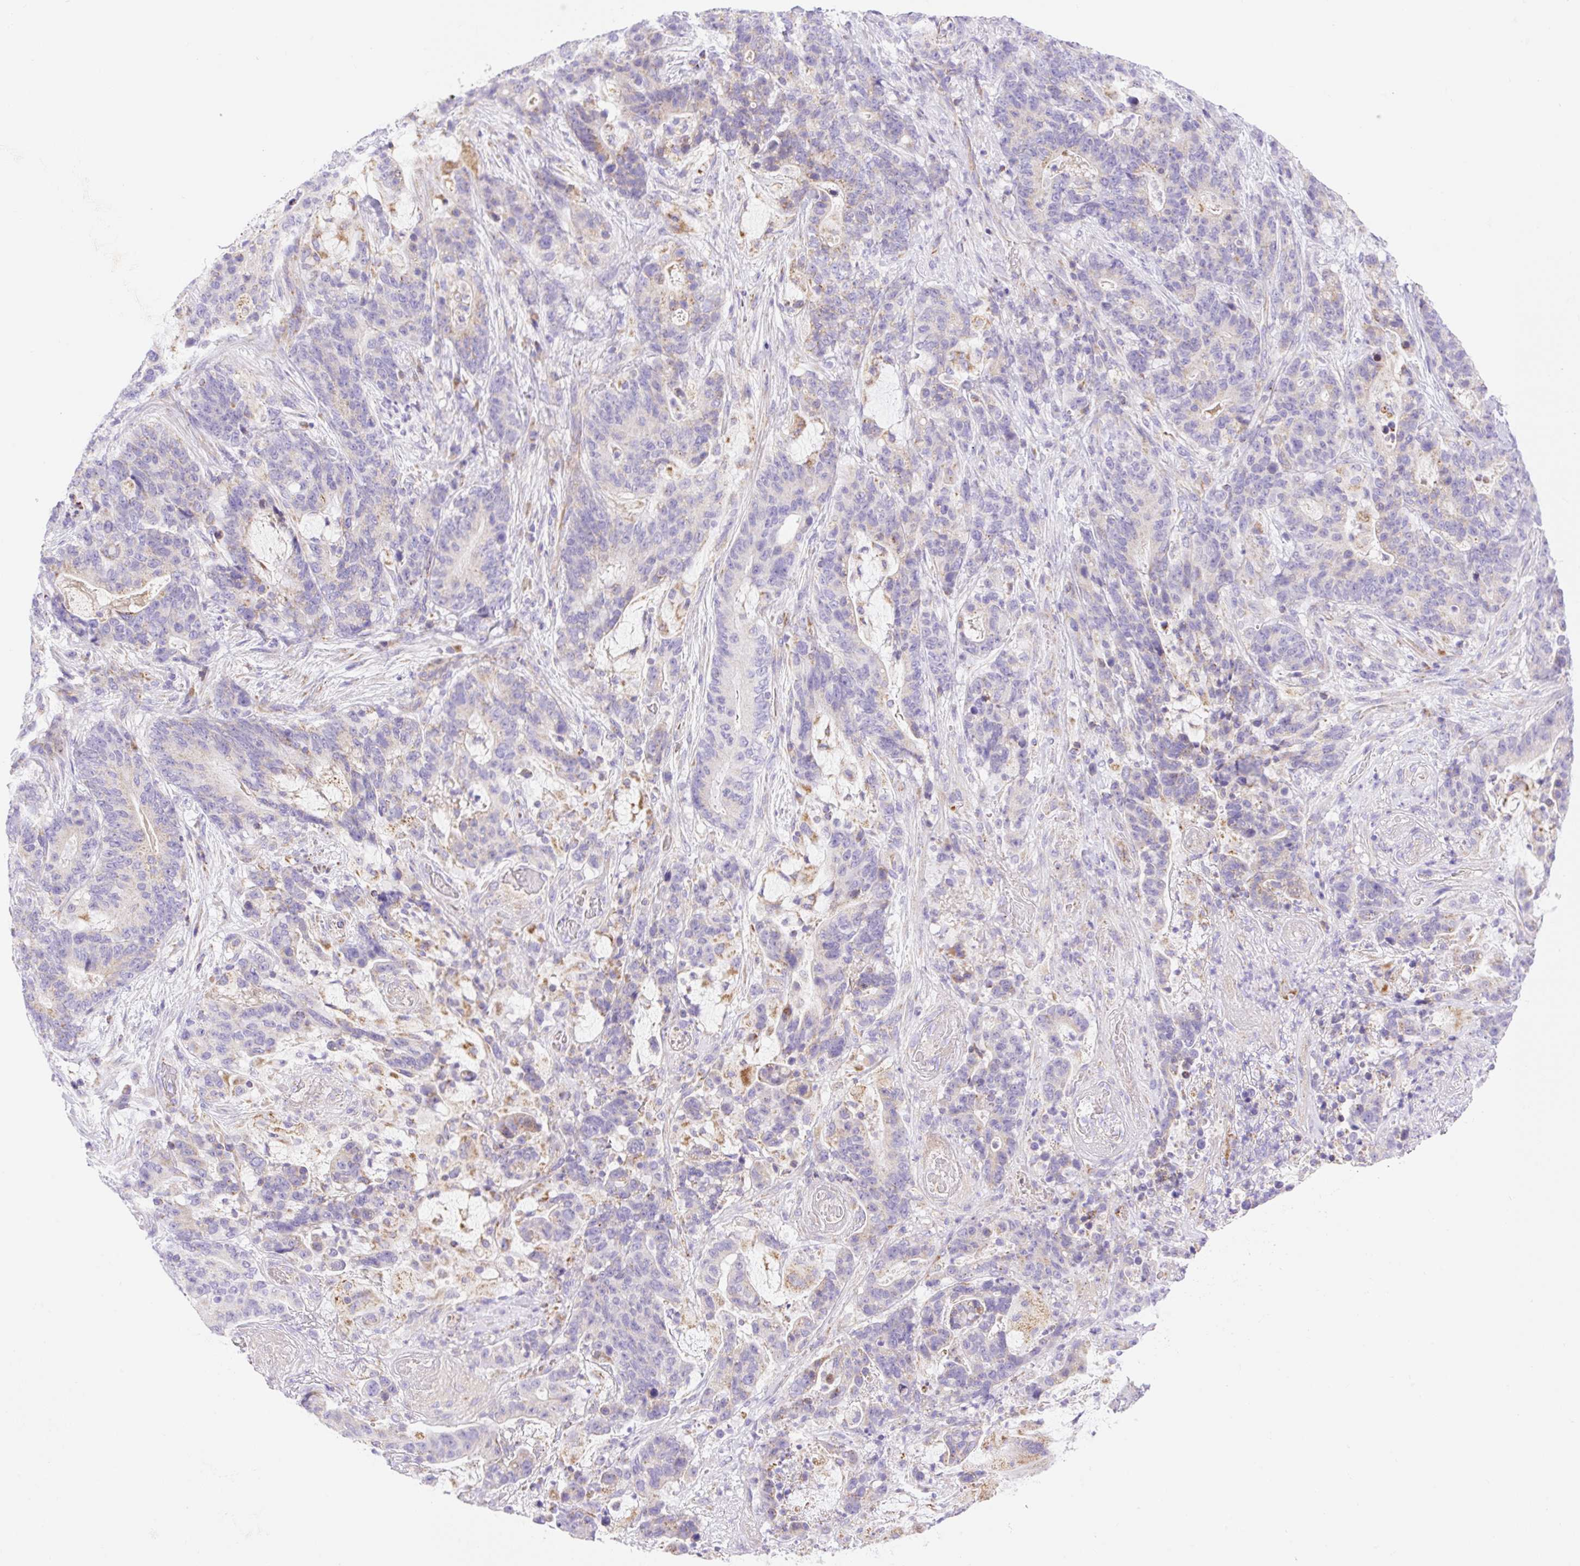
{"staining": {"intensity": "weak", "quantity": "<25%", "location": "cytoplasmic/membranous"}, "tissue": "stomach cancer", "cell_type": "Tumor cells", "image_type": "cancer", "snomed": [{"axis": "morphology", "description": "Normal tissue, NOS"}, {"axis": "morphology", "description": "Adenocarcinoma, NOS"}, {"axis": "topography", "description": "Stomach"}], "caption": "Tumor cells show no significant protein positivity in stomach adenocarcinoma. (IHC, brightfield microscopy, high magnification).", "gene": "ETNK2", "patient": {"sex": "female", "age": 64}}